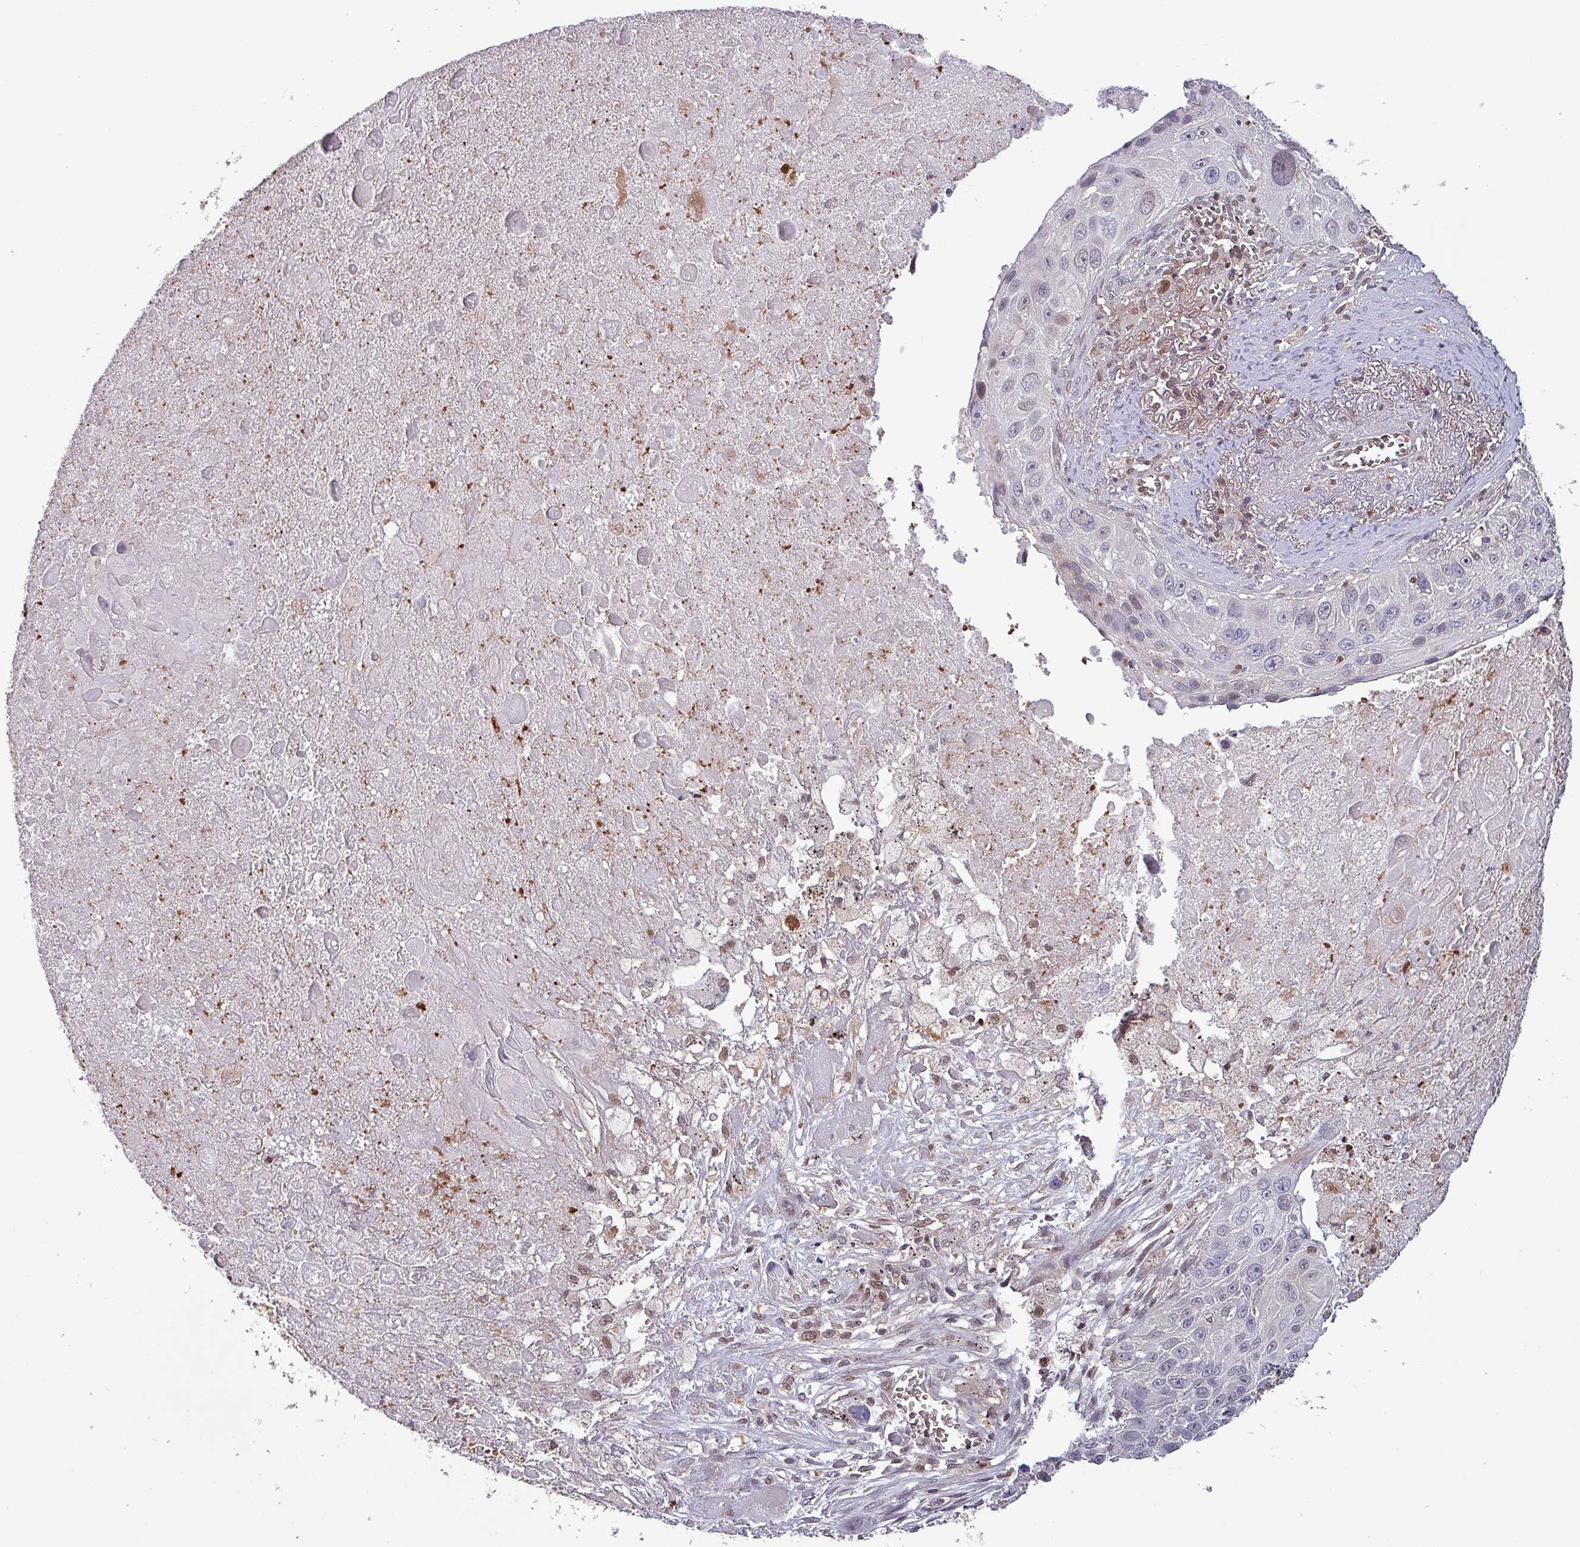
{"staining": {"intensity": "weak", "quantity": "<25%", "location": "nuclear"}, "tissue": "lung cancer", "cell_type": "Tumor cells", "image_type": "cancer", "snomed": [{"axis": "morphology", "description": "Squamous cell carcinoma, NOS"}, {"axis": "topography", "description": "Lung"}], "caption": "IHC histopathology image of neoplastic tissue: human lung cancer (squamous cell carcinoma) stained with DAB (3,3'-diaminobenzidine) displays no significant protein expression in tumor cells. (Stains: DAB immunohistochemistry (IHC) with hematoxylin counter stain, Microscopy: brightfield microscopy at high magnification).", "gene": "PSMB8", "patient": {"sex": "male", "age": 66}}